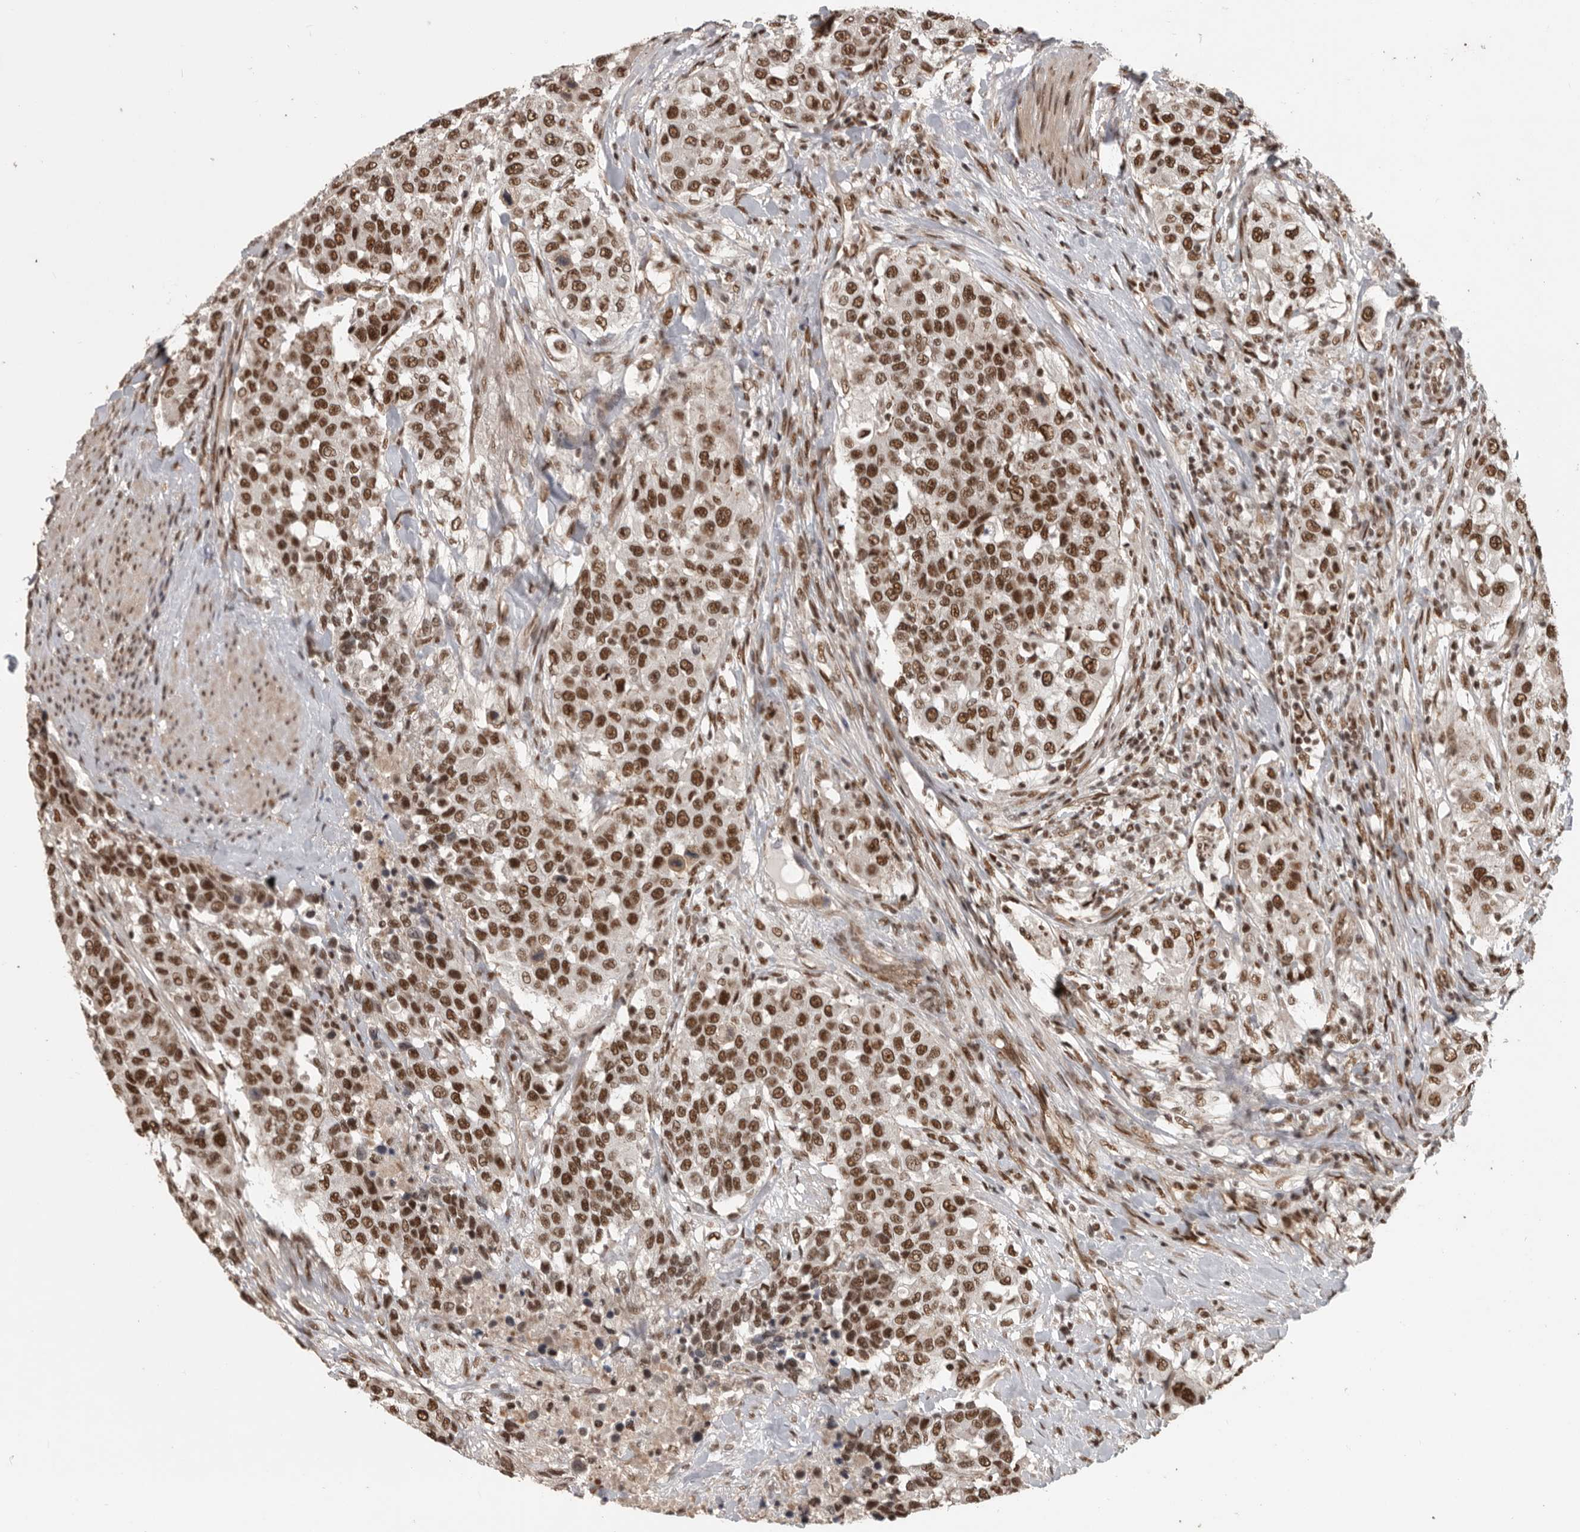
{"staining": {"intensity": "strong", "quantity": ">75%", "location": "nuclear"}, "tissue": "urothelial cancer", "cell_type": "Tumor cells", "image_type": "cancer", "snomed": [{"axis": "morphology", "description": "Urothelial carcinoma, High grade"}, {"axis": "topography", "description": "Urinary bladder"}], "caption": "This photomicrograph exhibits IHC staining of urothelial cancer, with high strong nuclear positivity in about >75% of tumor cells.", "gene": "CBLL1", "patient": {"sex": "female", "age": 80}}